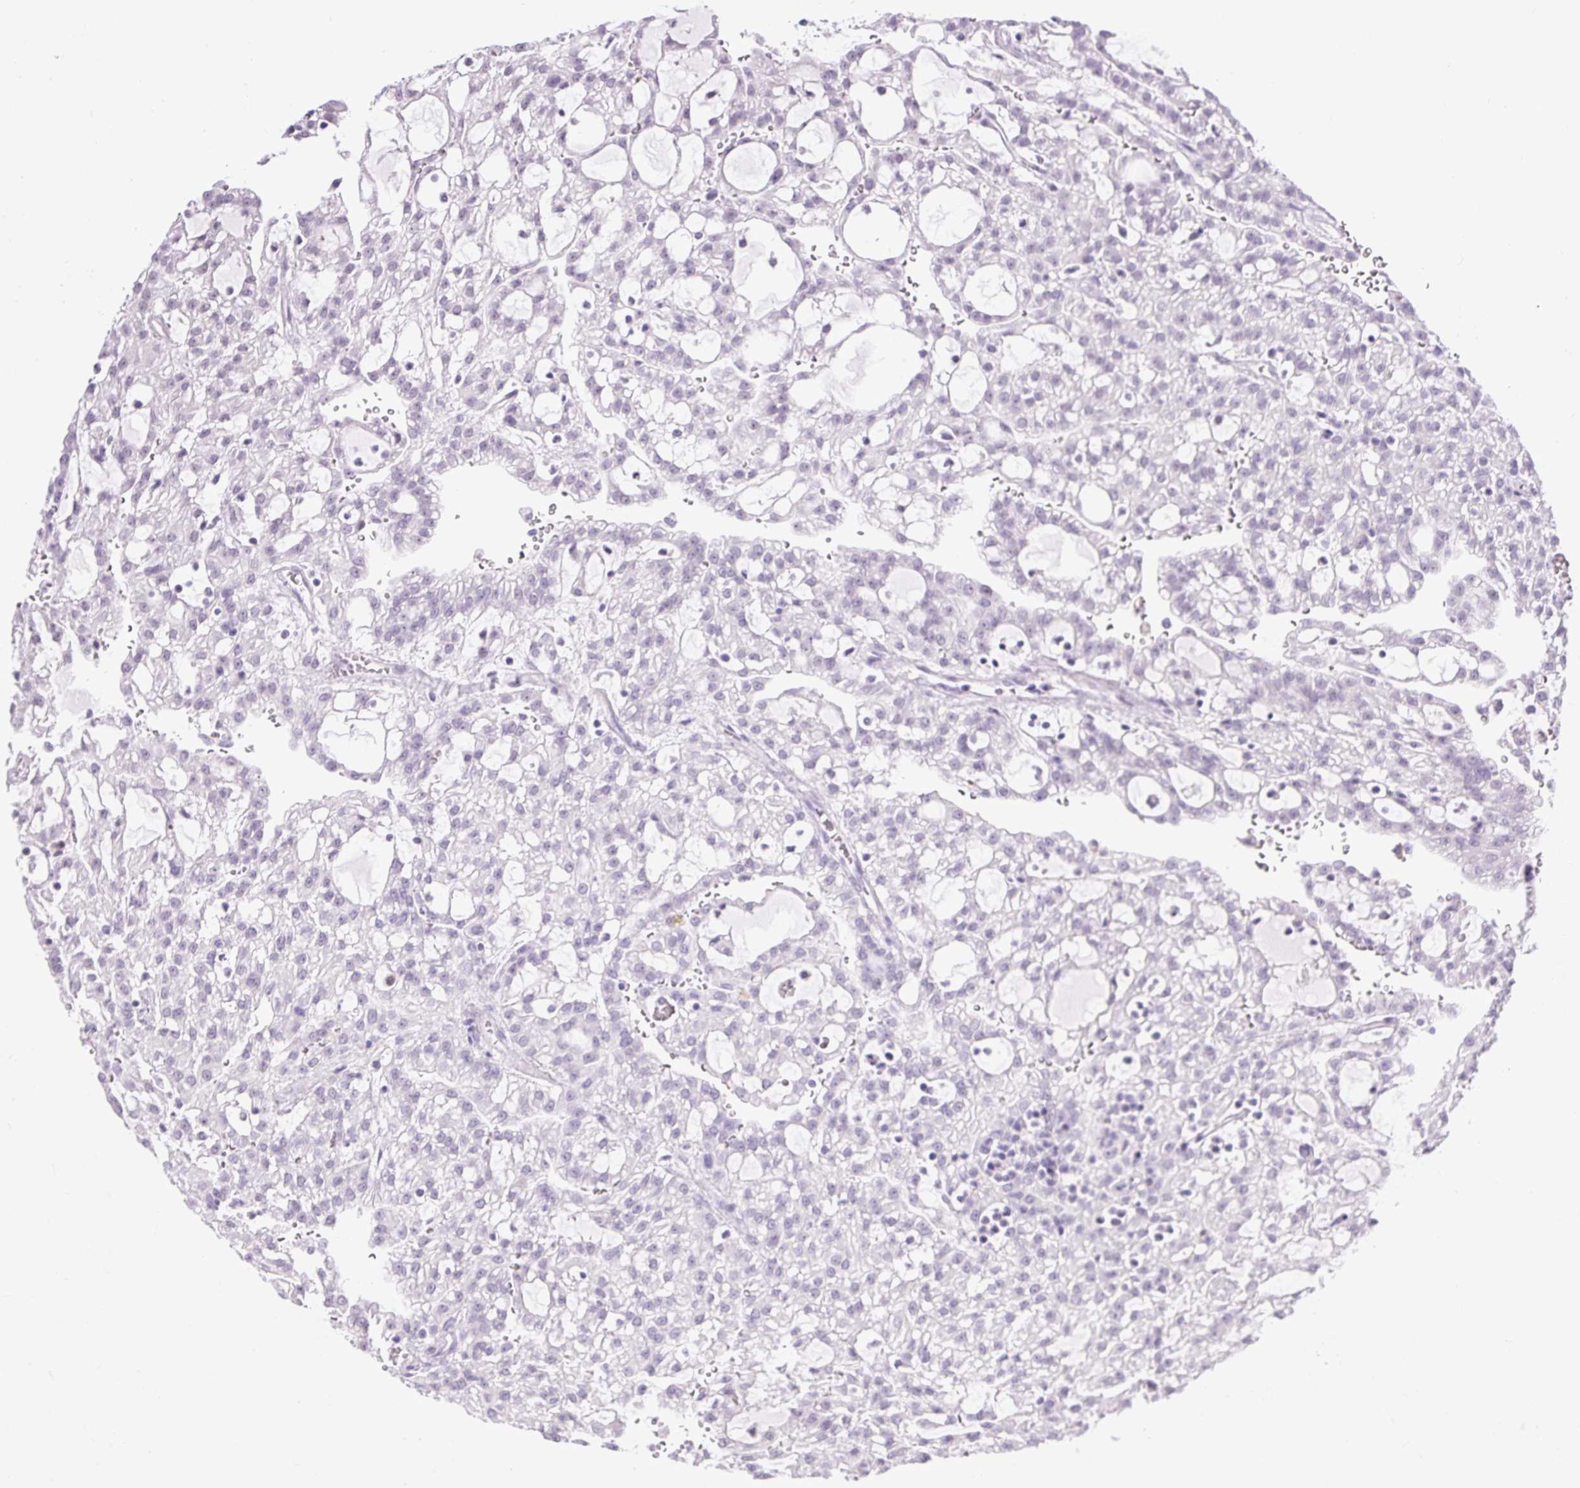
{"staining": {"intensity": "negative", "quantity": "none", "location": "none"}, "tissue": "renal cancer", "cell_type": "Tumor cells", "image_type": "cancer", "snomed": [{"axis": "morphology", "description": "Adenocarcinoma, NOS"}, {"axis": "topography", "description": "Kidney"}], "caption": "This is a image of immunohistochemistry (IHC) staining of renal cancer, which shows no expression in tumor cells.", "gene": "WNT10B", "patient": {"sex": "male", "age": 63}}